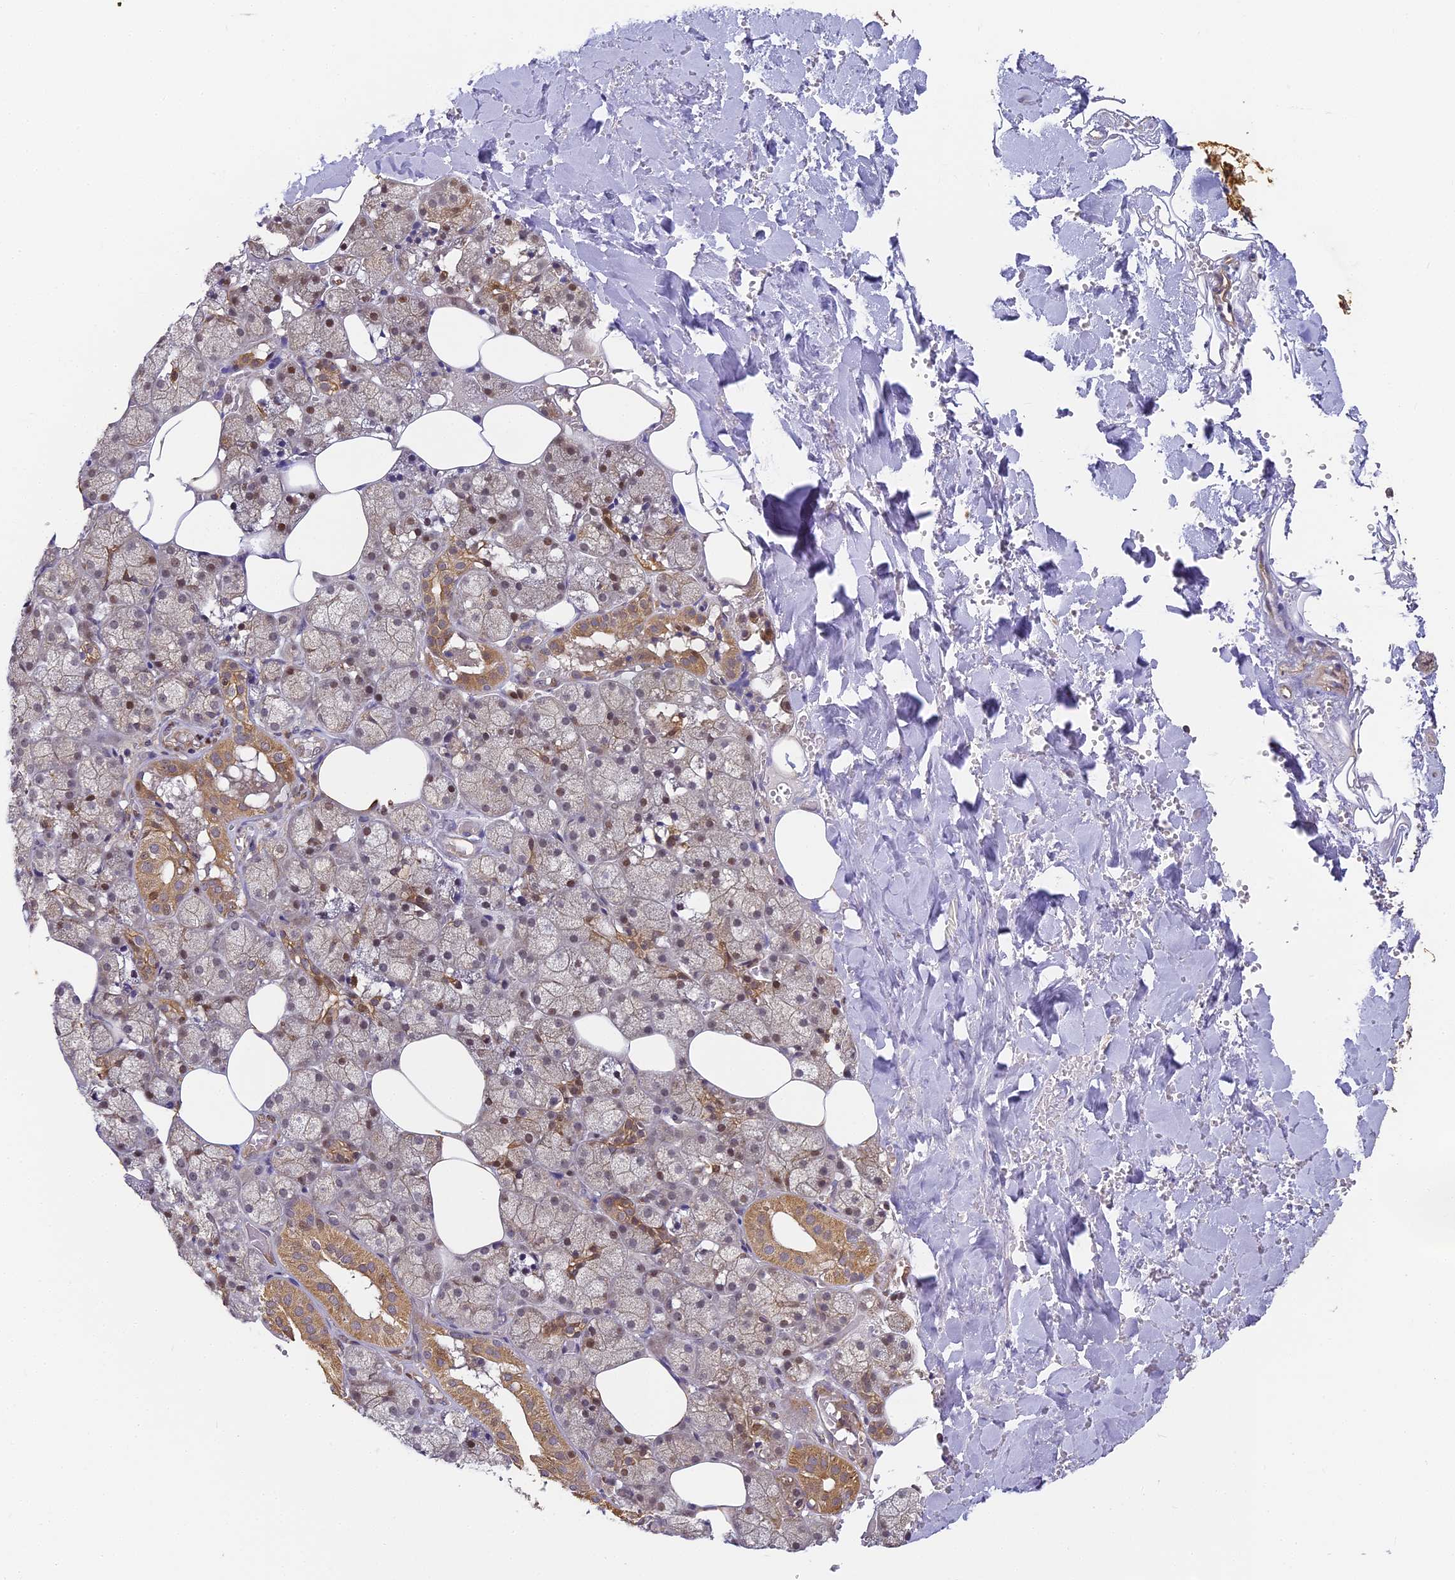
{"staining": {"intensity": "moderate", "quantity": "<25%", "location": "cytoplasmic/membranous"}, "tissue": "salivary gland", "cell_type": "Glandular cells", "image_type": "normal", "snomed": [{"axis": "morphology", "description": "Normal tissue, NOS"}, {"axis": "topography", "description": "Salivary gland"}], "caption": "This histopathology image exhibits immunohistochemistry (IHC) staining of benign human salivary gland, with low moderate cytoplasmic/membranous expression in about <25% of glandular cells.", "gene": "ENSG00000268870", "patient": {"sex": "male", "age": 62}}